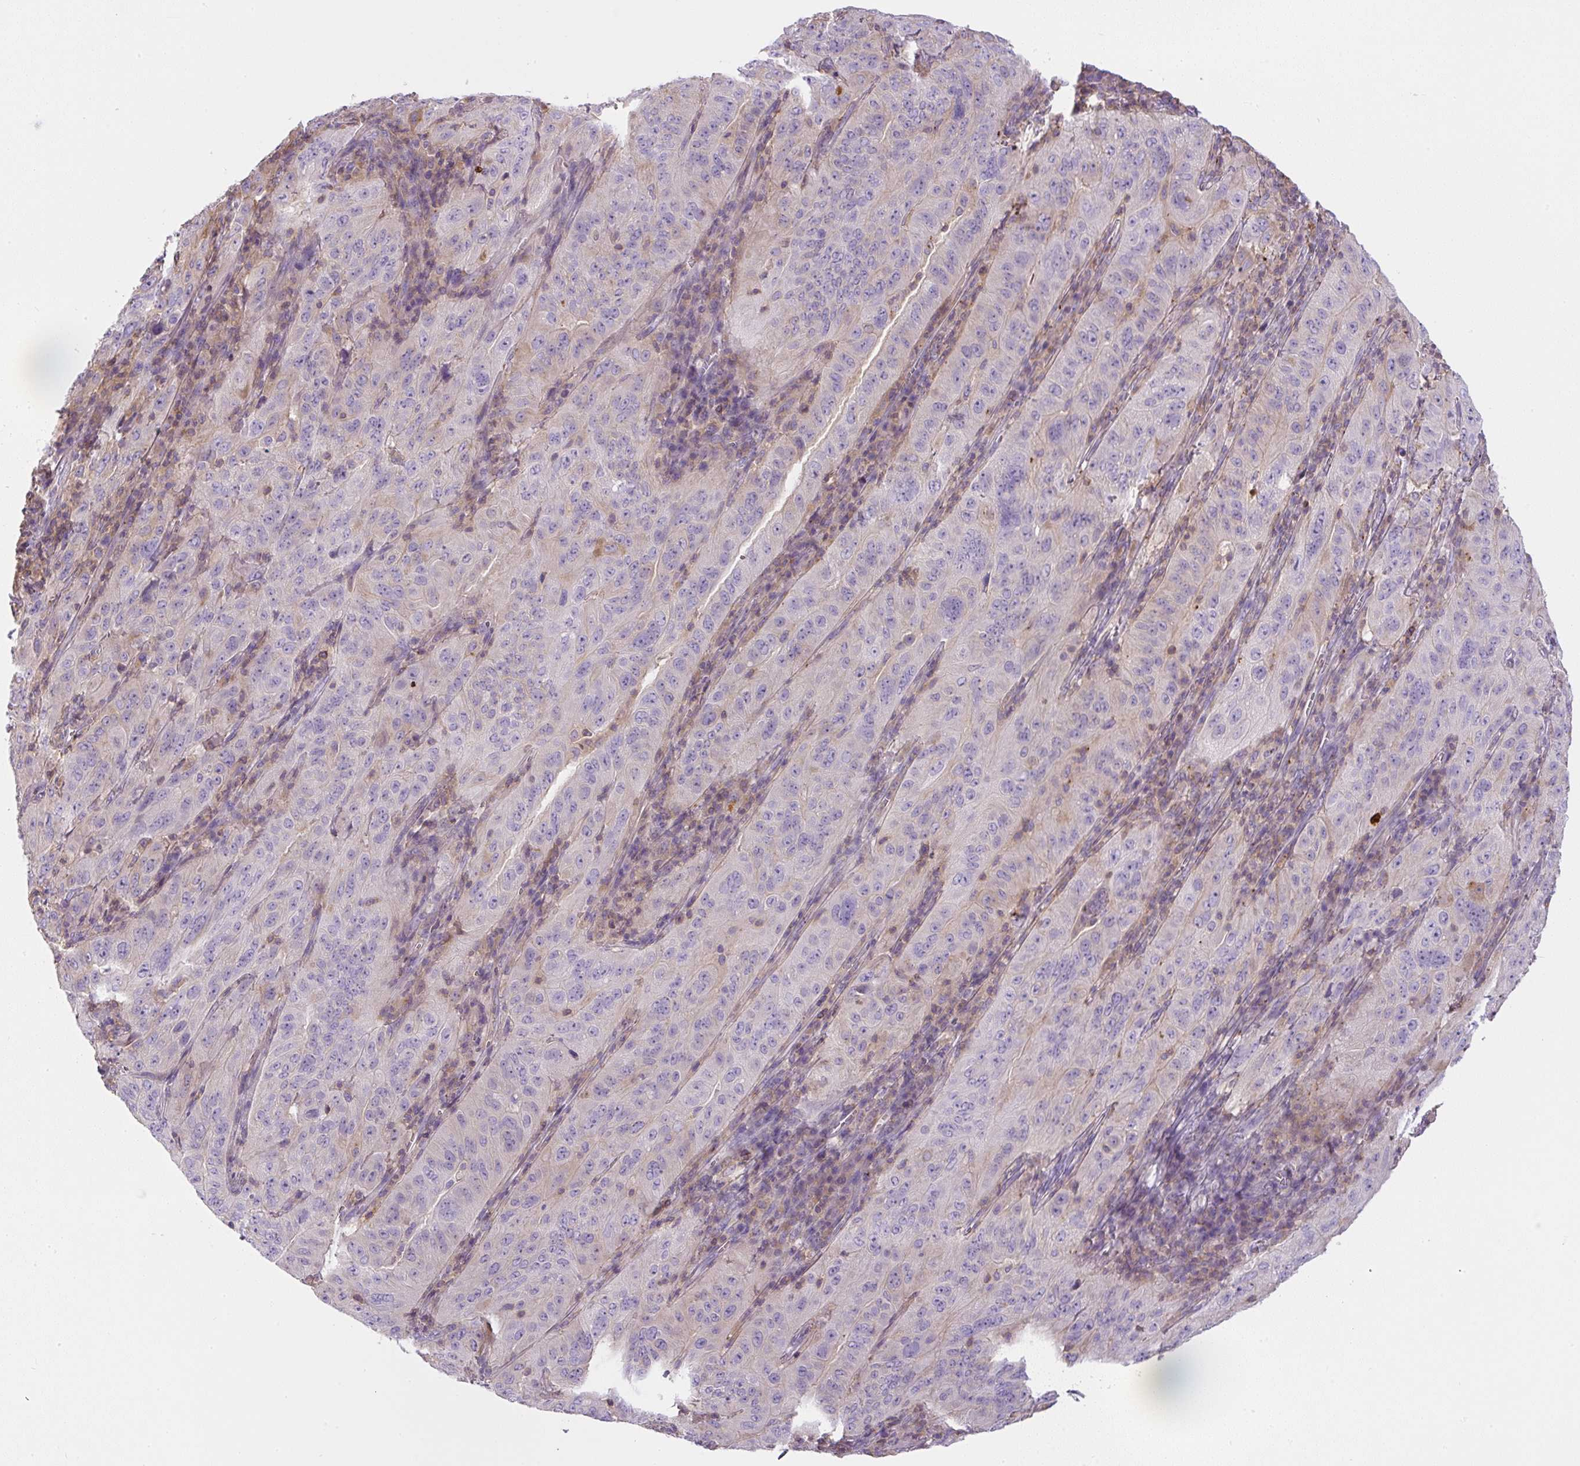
{"staining": {"intensity": "negative", "quantity": "none", "location": "none"}, "tissue": "pancreatic cancer", "cell_type": "Tumor cells", "image_type": "cancer", "snomed": [{"axis": "morphology", "description": "Adenocarcinoma, NOS"}, {"axis": "topography", "description": "Pancreas"}], "caption": "Human pancreatic cancer stained for a protein using immunohistochemistry (IHC) exhibits no staining in tumor cells.", "gene": "PIP5KL1", "patient": {"sex": "male", "age": 63}}